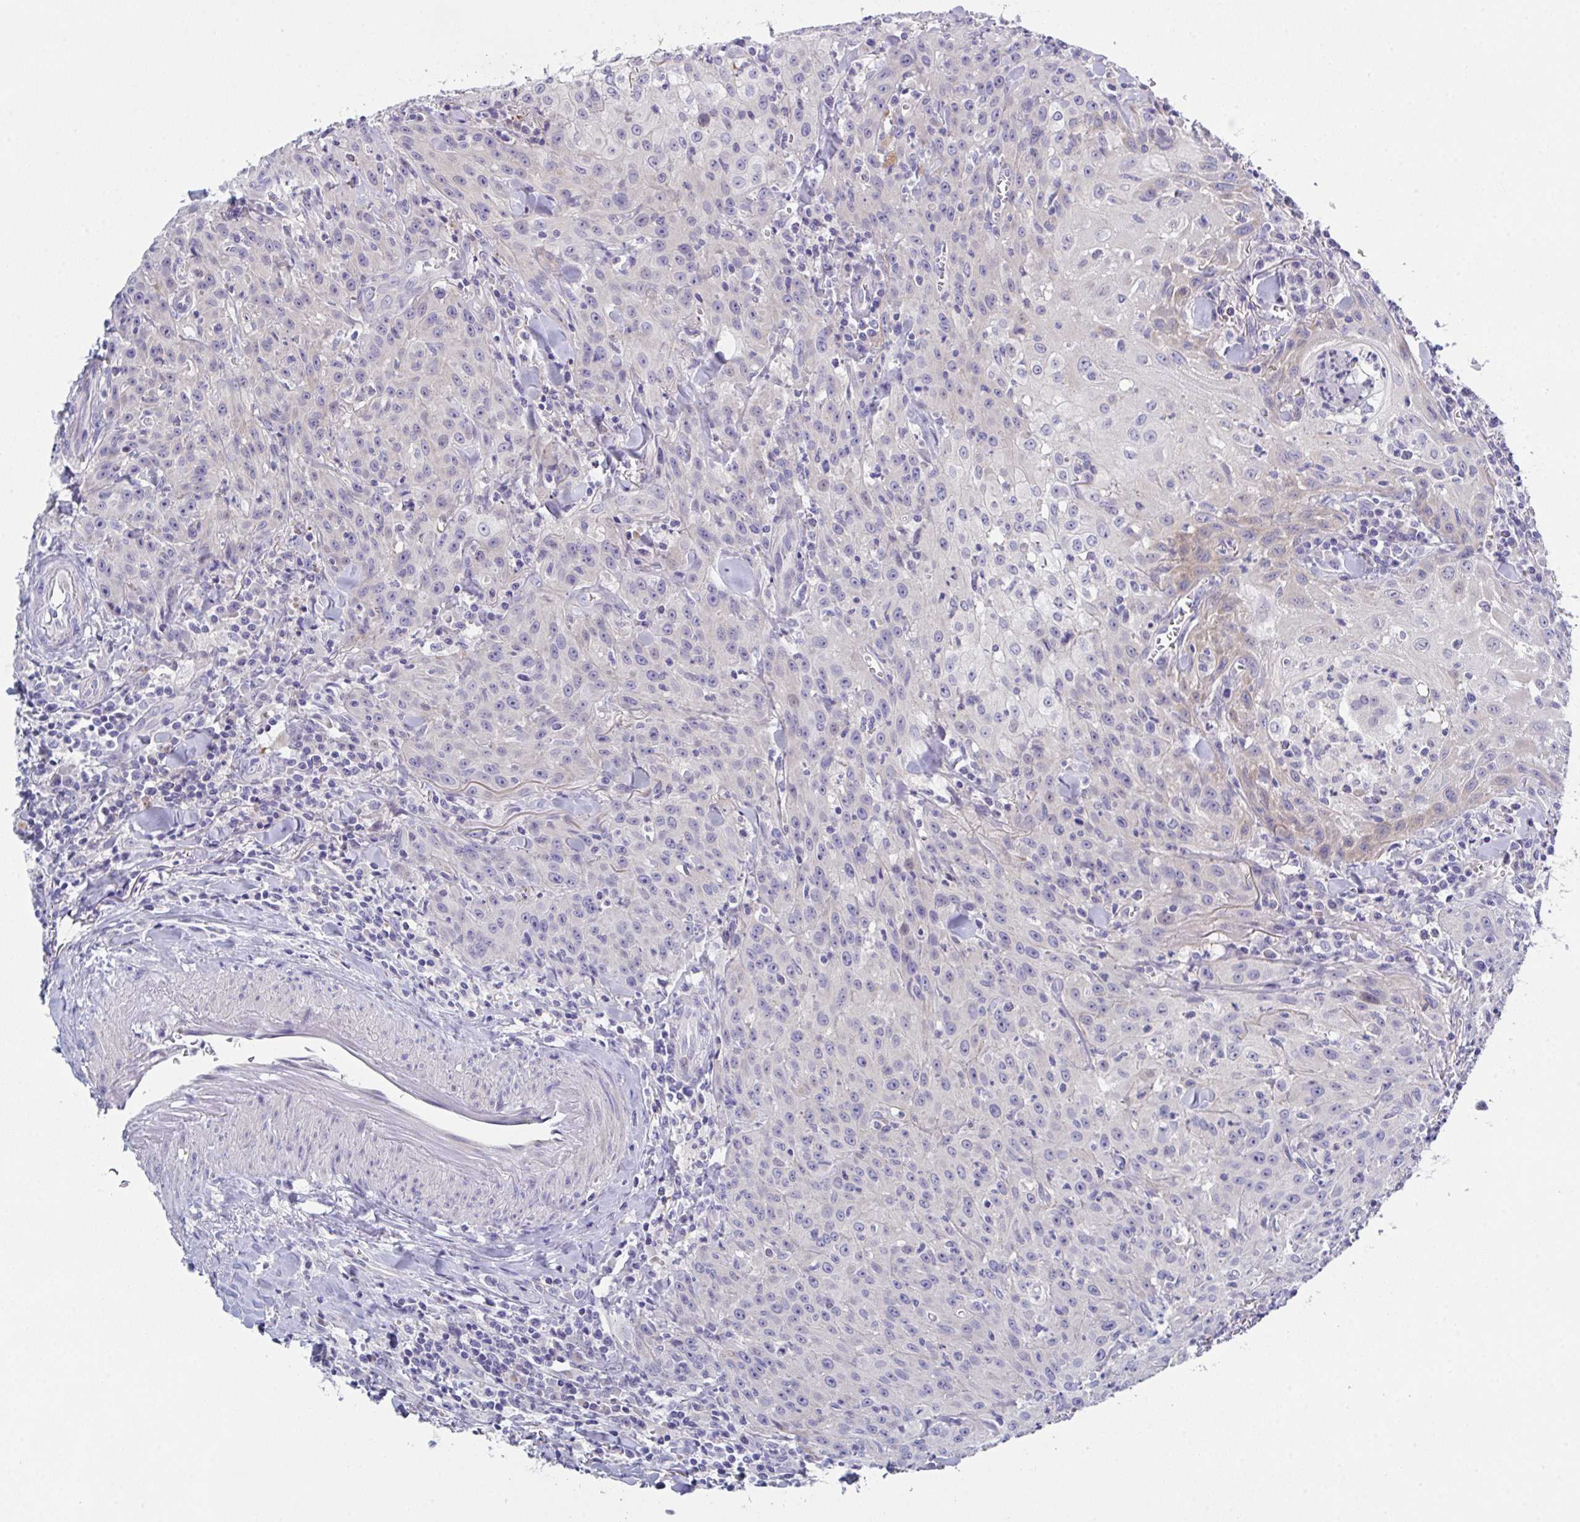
{"staining": {"intensity": "weak", "quantity": "<25%", "location": "cytoplasmic/membranous"}, "tissue": "head and neck cancer", "cell_type": "Tumor cells", "image_type": "cancer", "snomed": [{"axis": "morphology", "description": "Normal tissue, NOS"}, {"axis": "morphology", "description": "Squamous cell carcinoma, NOS"}, {"axis": "topography", "description": "Oral tissue"}, {"axis": "topography", "description": "Head-Neck"}], "caption": "Human squamous cell carcinoma (head and neck) stained for a protein using immunohistochemistry (IHC) shows no expression in tumor cells.", "gene": "FBXO47", "patient": {"sex": "female", "age": 70}}